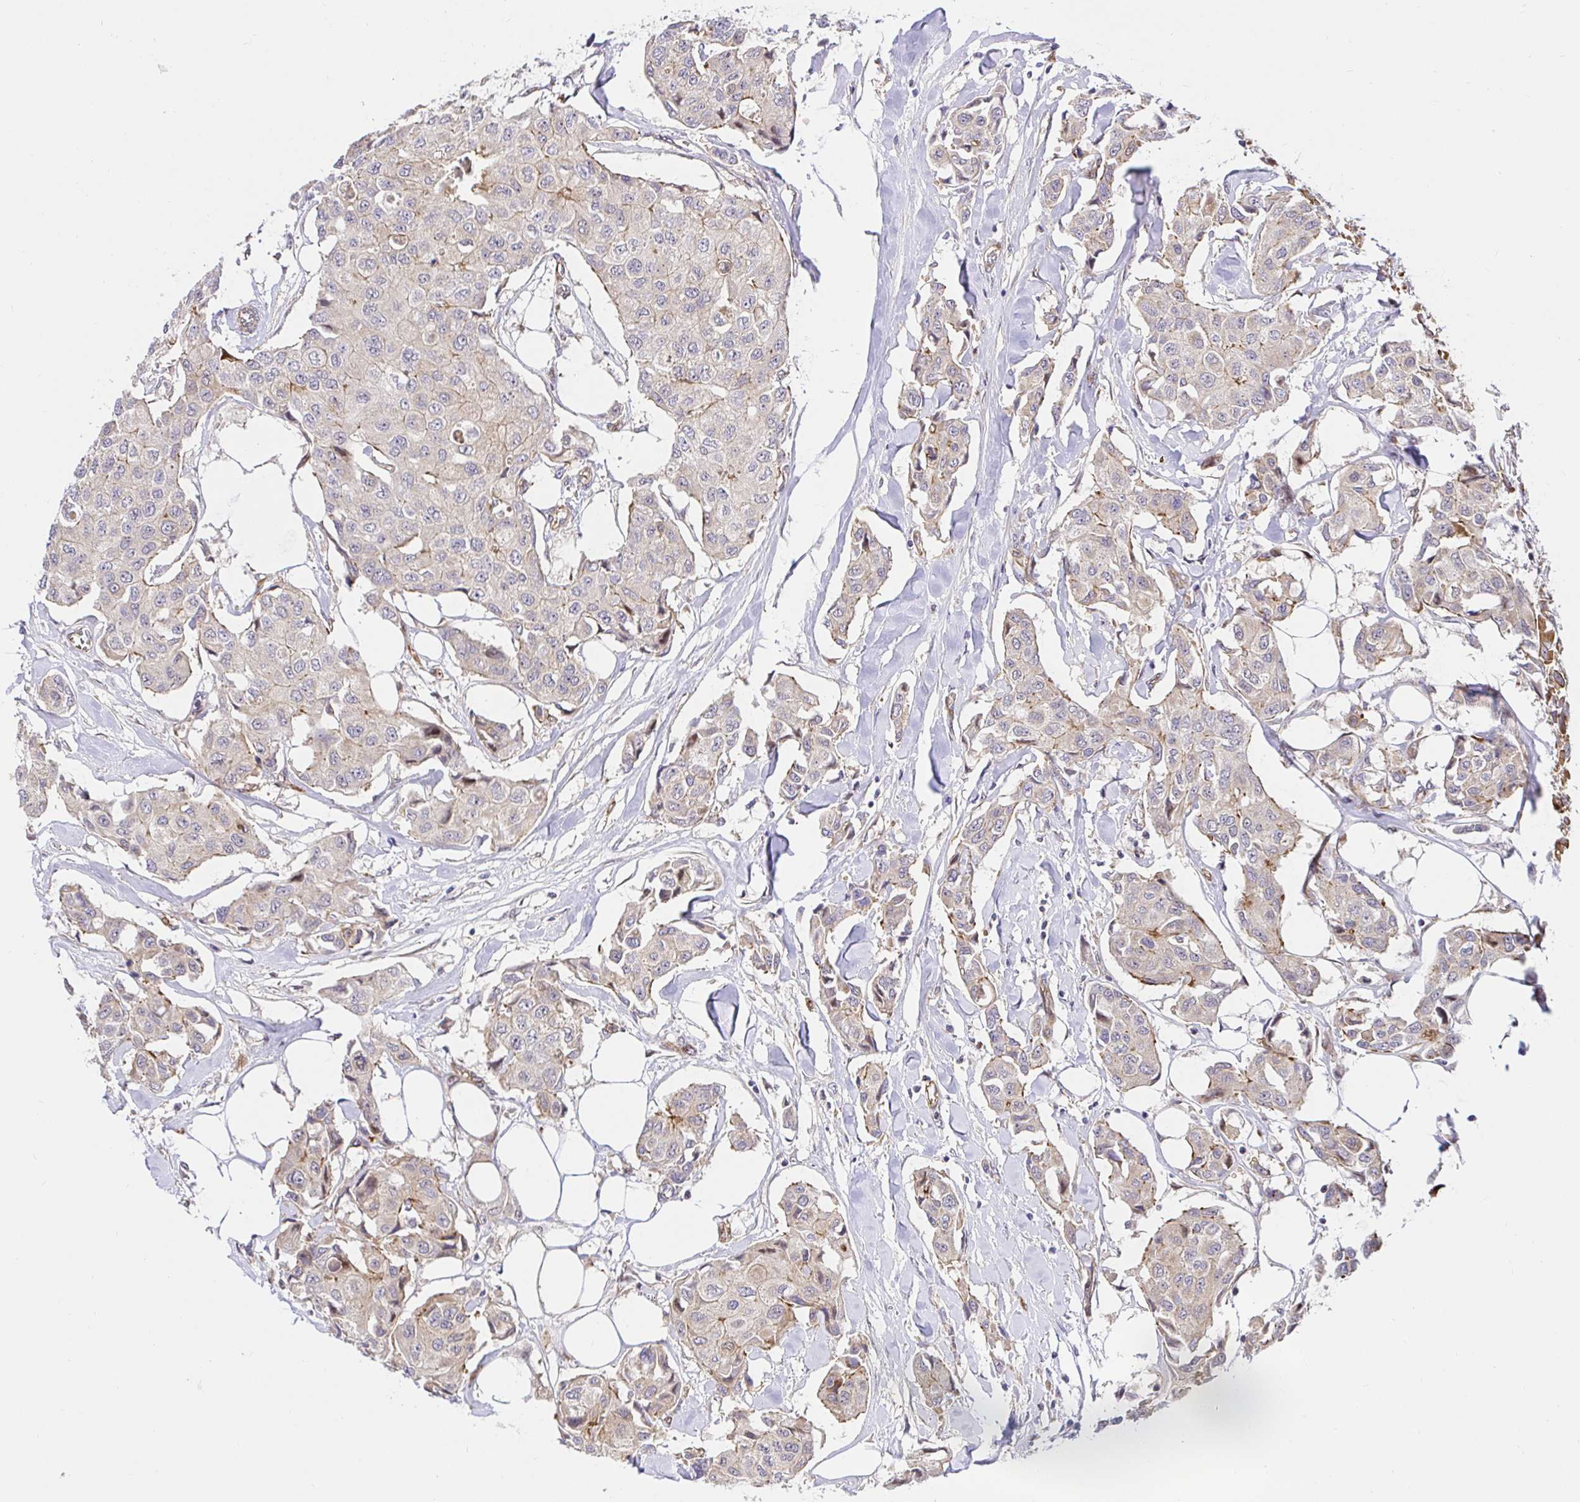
{"staining": {"intensity": "weak", "quantity": ">75%", "location": "cytoplasmic/membranous"}, "tissue": "breast cancer", "cell_type": "Tumor cells", "image_type": "cancer", "snomed": [{"axis": "morphology", "description": "Duct carcinoma"}, {"axis": "topography", "description": "Breast"}, {"axis": "topography", "description": "Lymph node"}], "caption": "An immunohistochemistry photomicrograph of tumor tissue is shown. Protein staining in brown labels weak cytoplasmic/membranous positivity in infiltrating ductal carcinoma (breast) within tumor cells. The protein is stained brown, and the nuclei are stained in blue (DAB (3,3'-diaminobenzidine) IHC with brightfield microscopy, high magnification).", "gene": "TRIM55", "patient": {"sex": "female", "age": 80}}